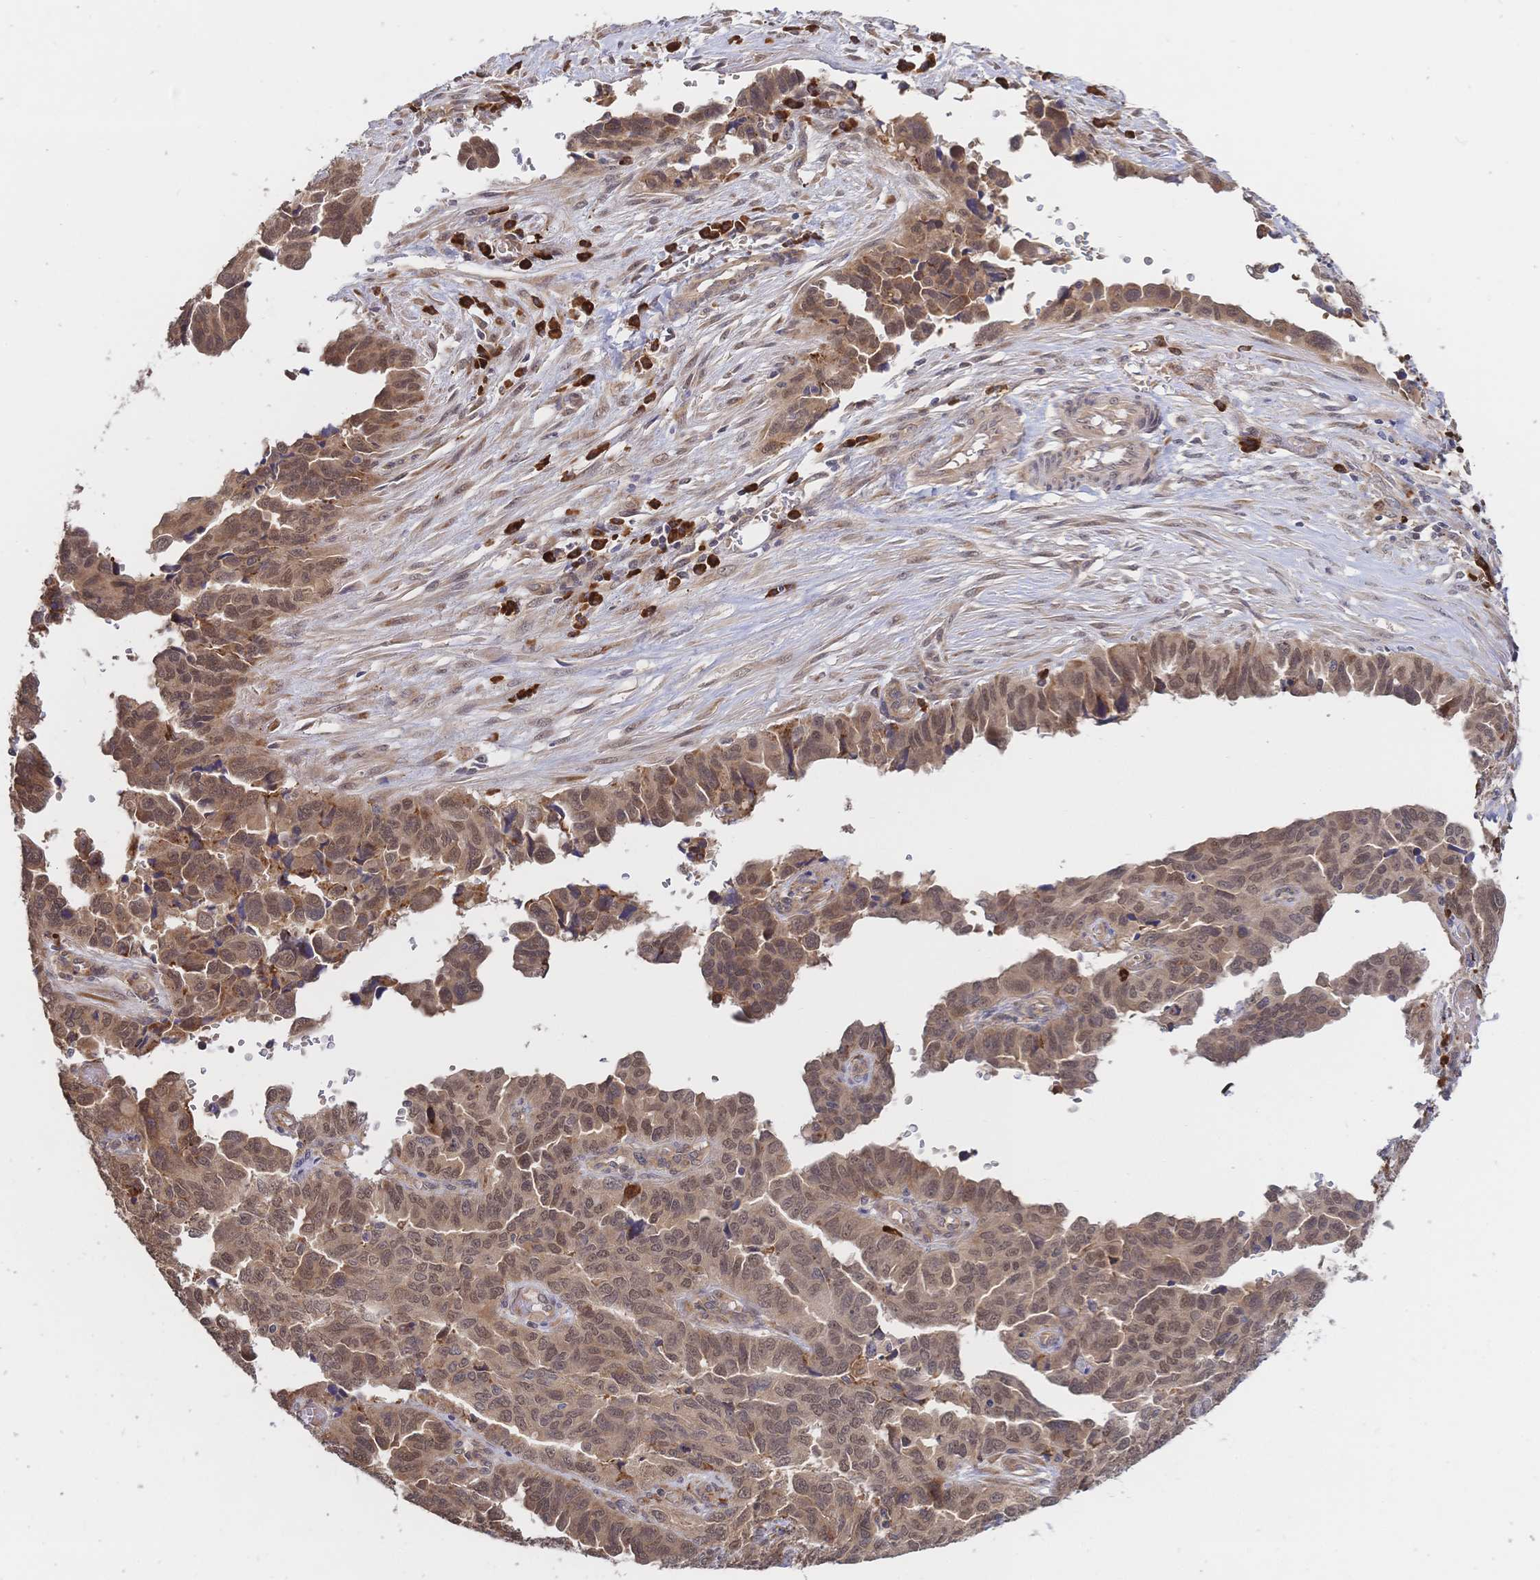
{"staining": {"intensity": "moderate", "quantity": ">75%", "location": "cytoplasmic/membranous,nuclear"}, "tissue": "ovarian cancer", "cell_type": "Tumor cells", "image_type": "cancer", "snomed": [{"axis": "morphology", "description": "Cystadenocarcinoma, serous, NOS"}, {"axis": "topography", "description": "Ovary"}], "caption": "Moderate cytoplasmic/membranous and nuclear protein expression is identified in about >75% of tumor cells in ovarian cancer.", "gene": "LMO4", "patient": {"sex": "female", "age": 64}}